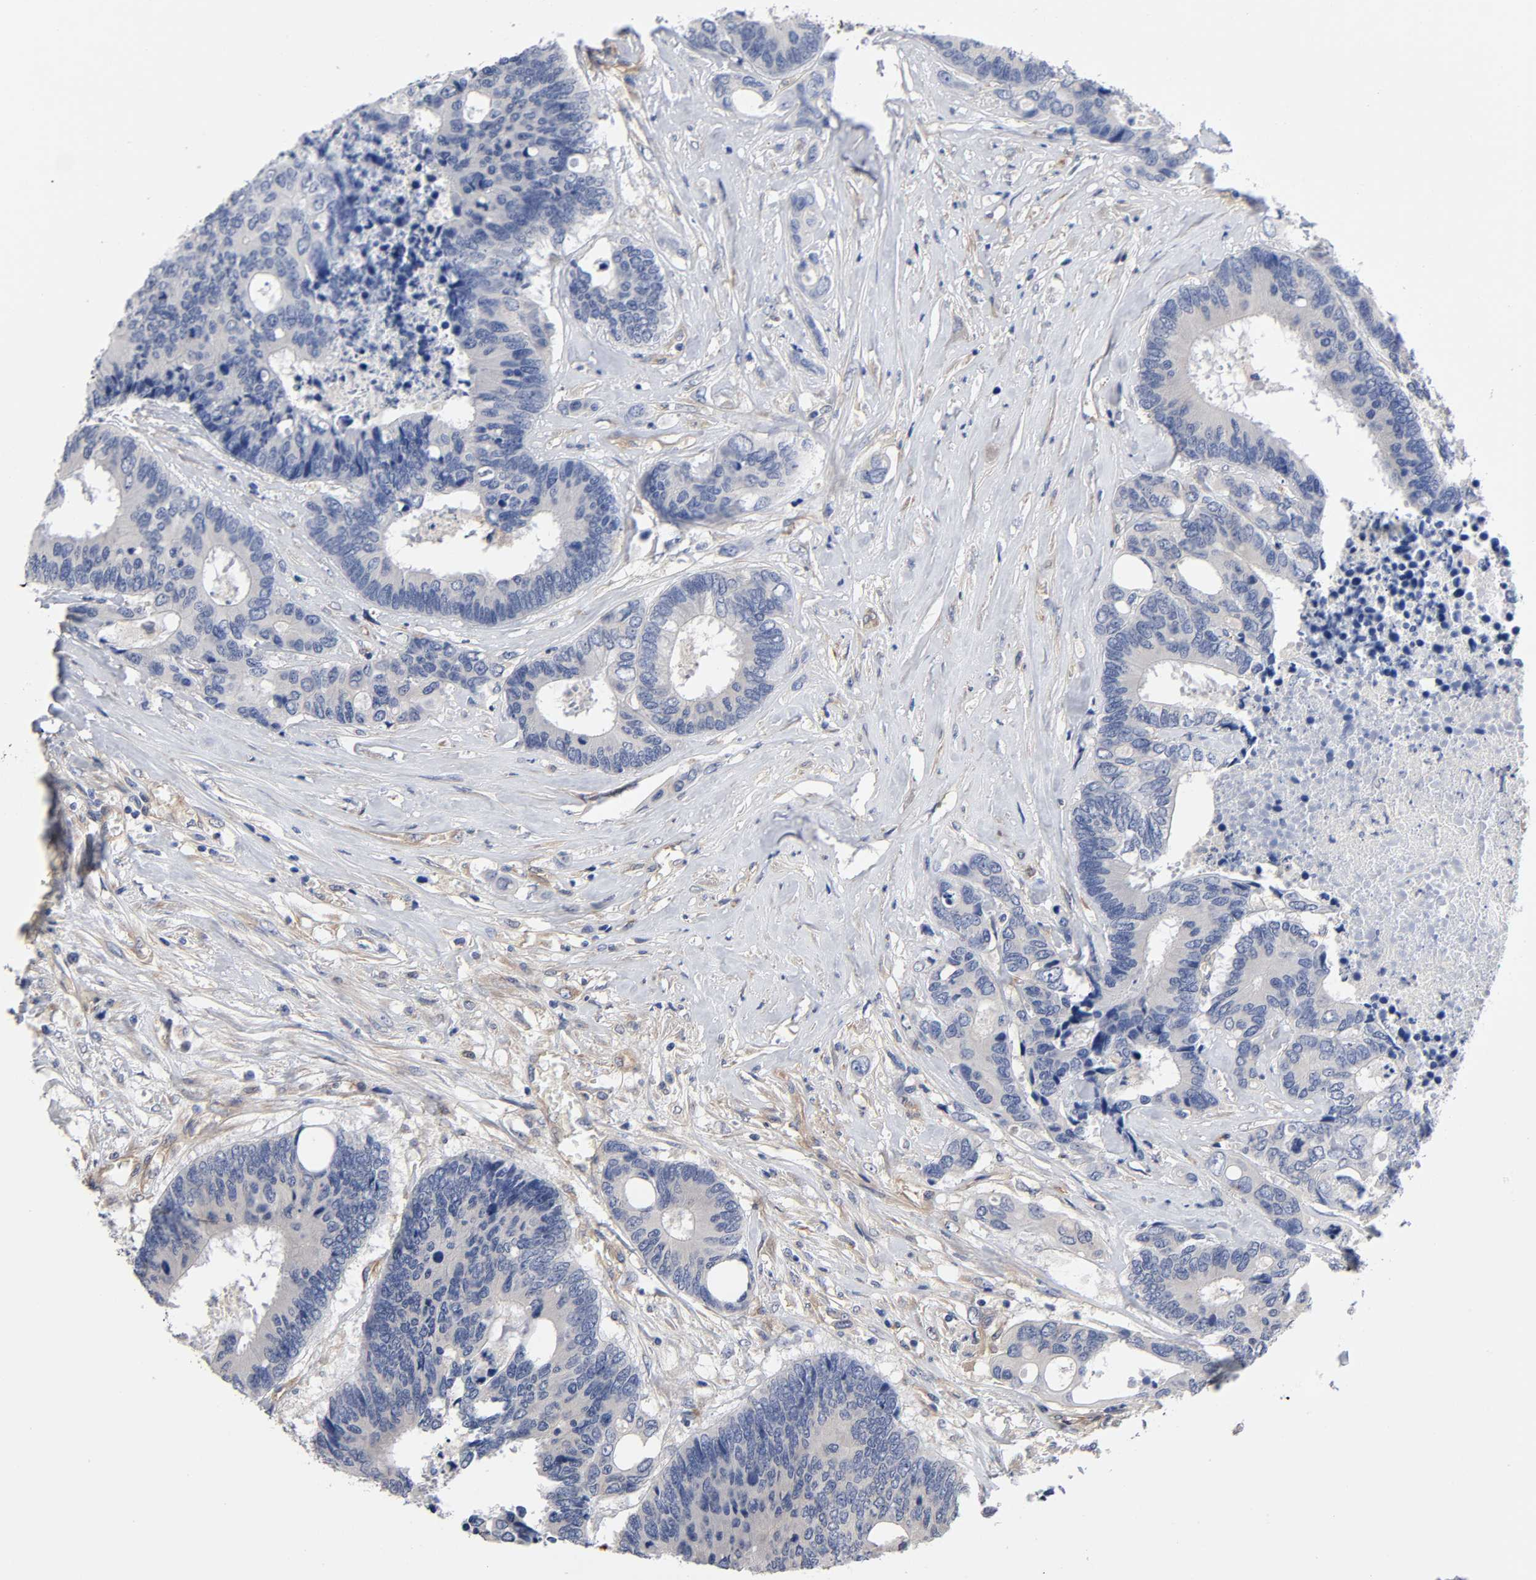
{"staining": {"intensity": "negative", "quantity": "none", "location": "none"}, "tissue": "colorectal cancer", "cell_type": "Tumor cells", "image_type": "cancer", "snomed": [{"axis": "morphology", "description": "Adenocarcinoma, NOS"}, {"axis": "topography", "description": "Rectum"}], "caption": "Immunohistochemistry (IHC) image of neoplastic tissue: adenocarcinoma (colorectal) stained with DAB (3,3'-diaminobenzidine) reveals no significant protein expression in tumor cells.", "gene": "RAB13", "patient": {"sex": "male", "age": 55}}